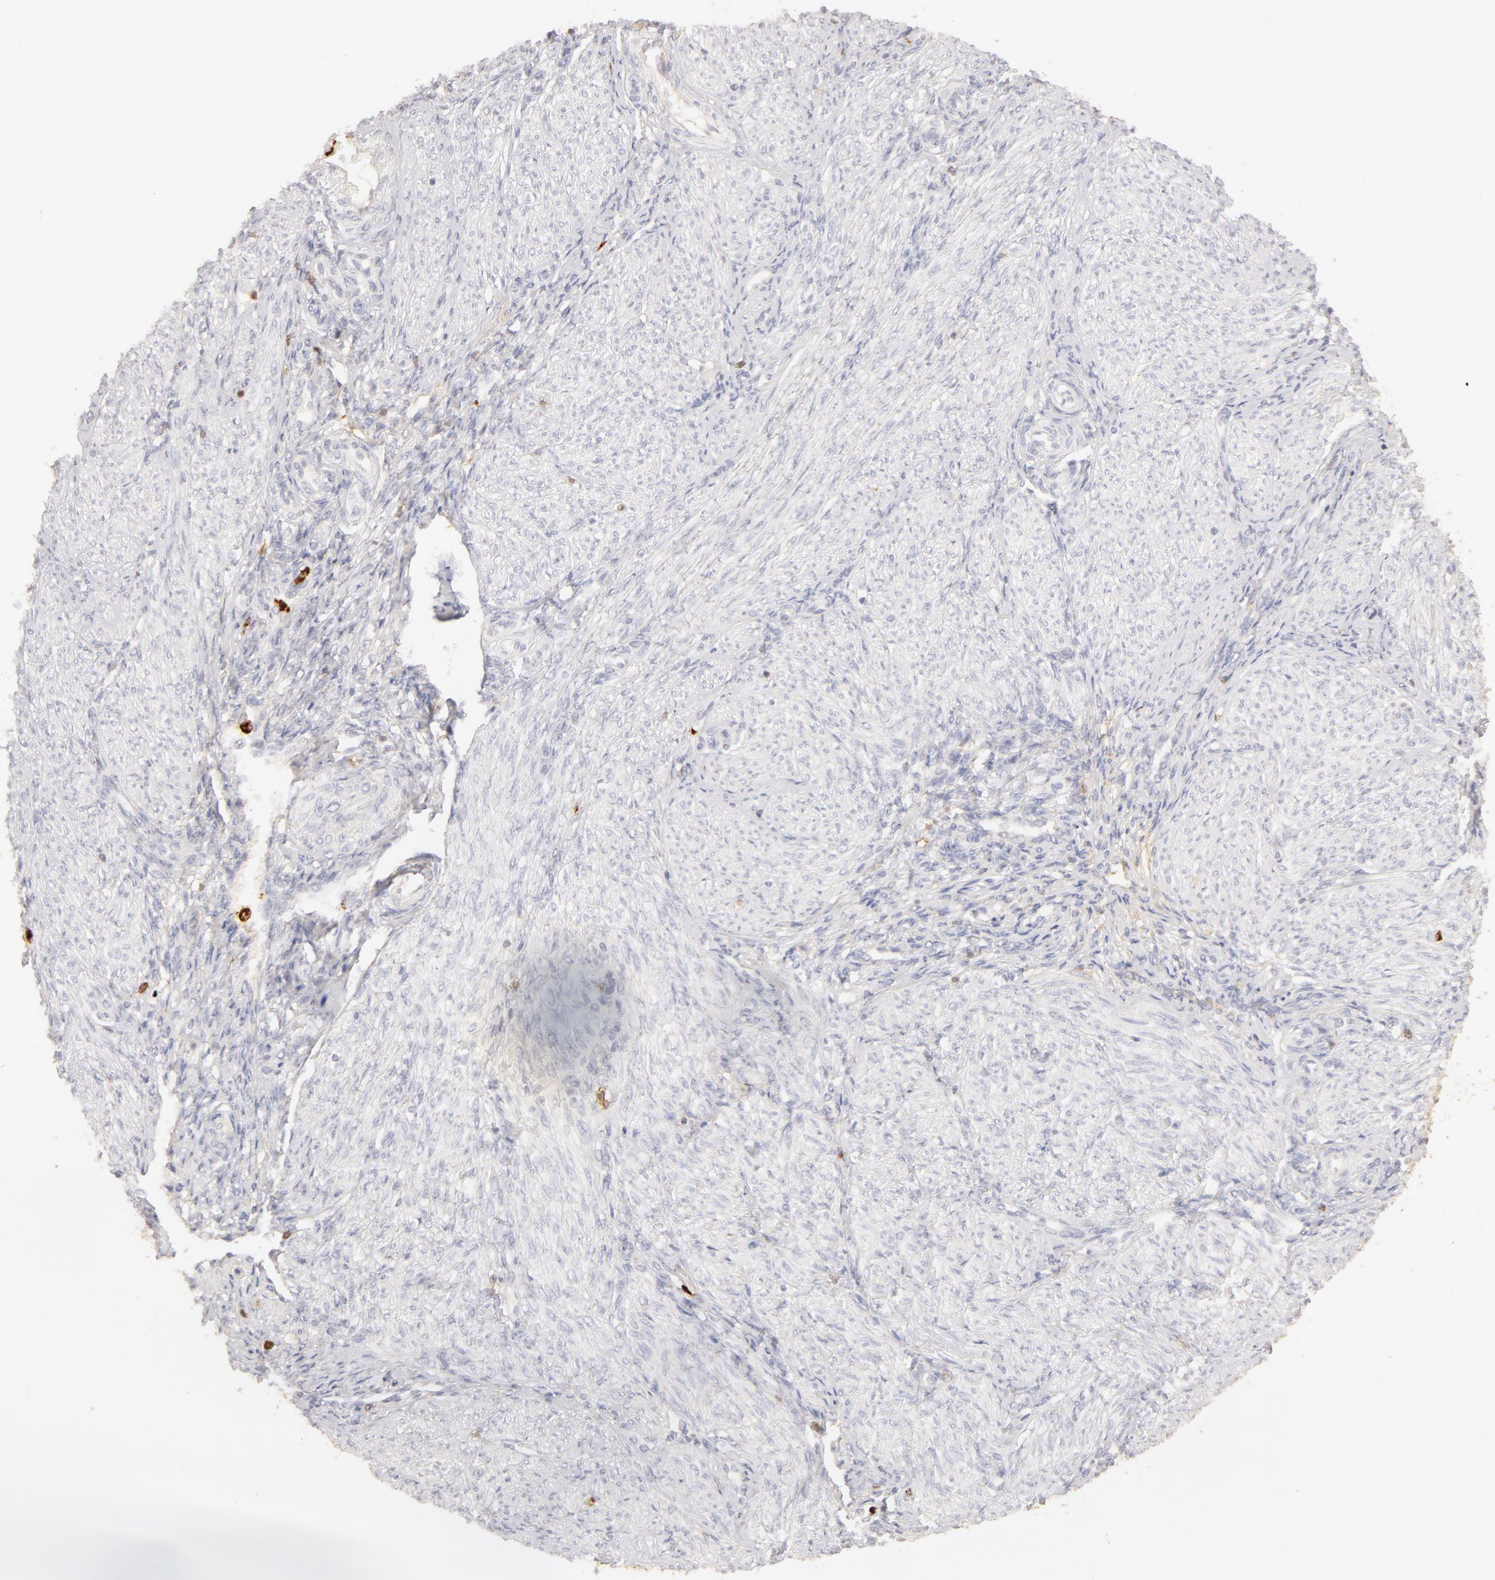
{"staining": {"intensity": "negative", "quantity": "none", "location": "none"}, "tissue": "endometrium", "cell_type": "Cells in endometrial stroma", "image_type": "normal", "snomed": [{"axis": "morphology", "description": "Normal tissue, NOS"}, {"axis": "topography", "description": "Endometrium"}], "caption": "A high-resolution image shows IHC staining of unremarkable endometrium, which exhibits no significant positivity in cells in endometrial stroma.", "gene": "C1R", "patient": {"sex": "female", "age": 36}}